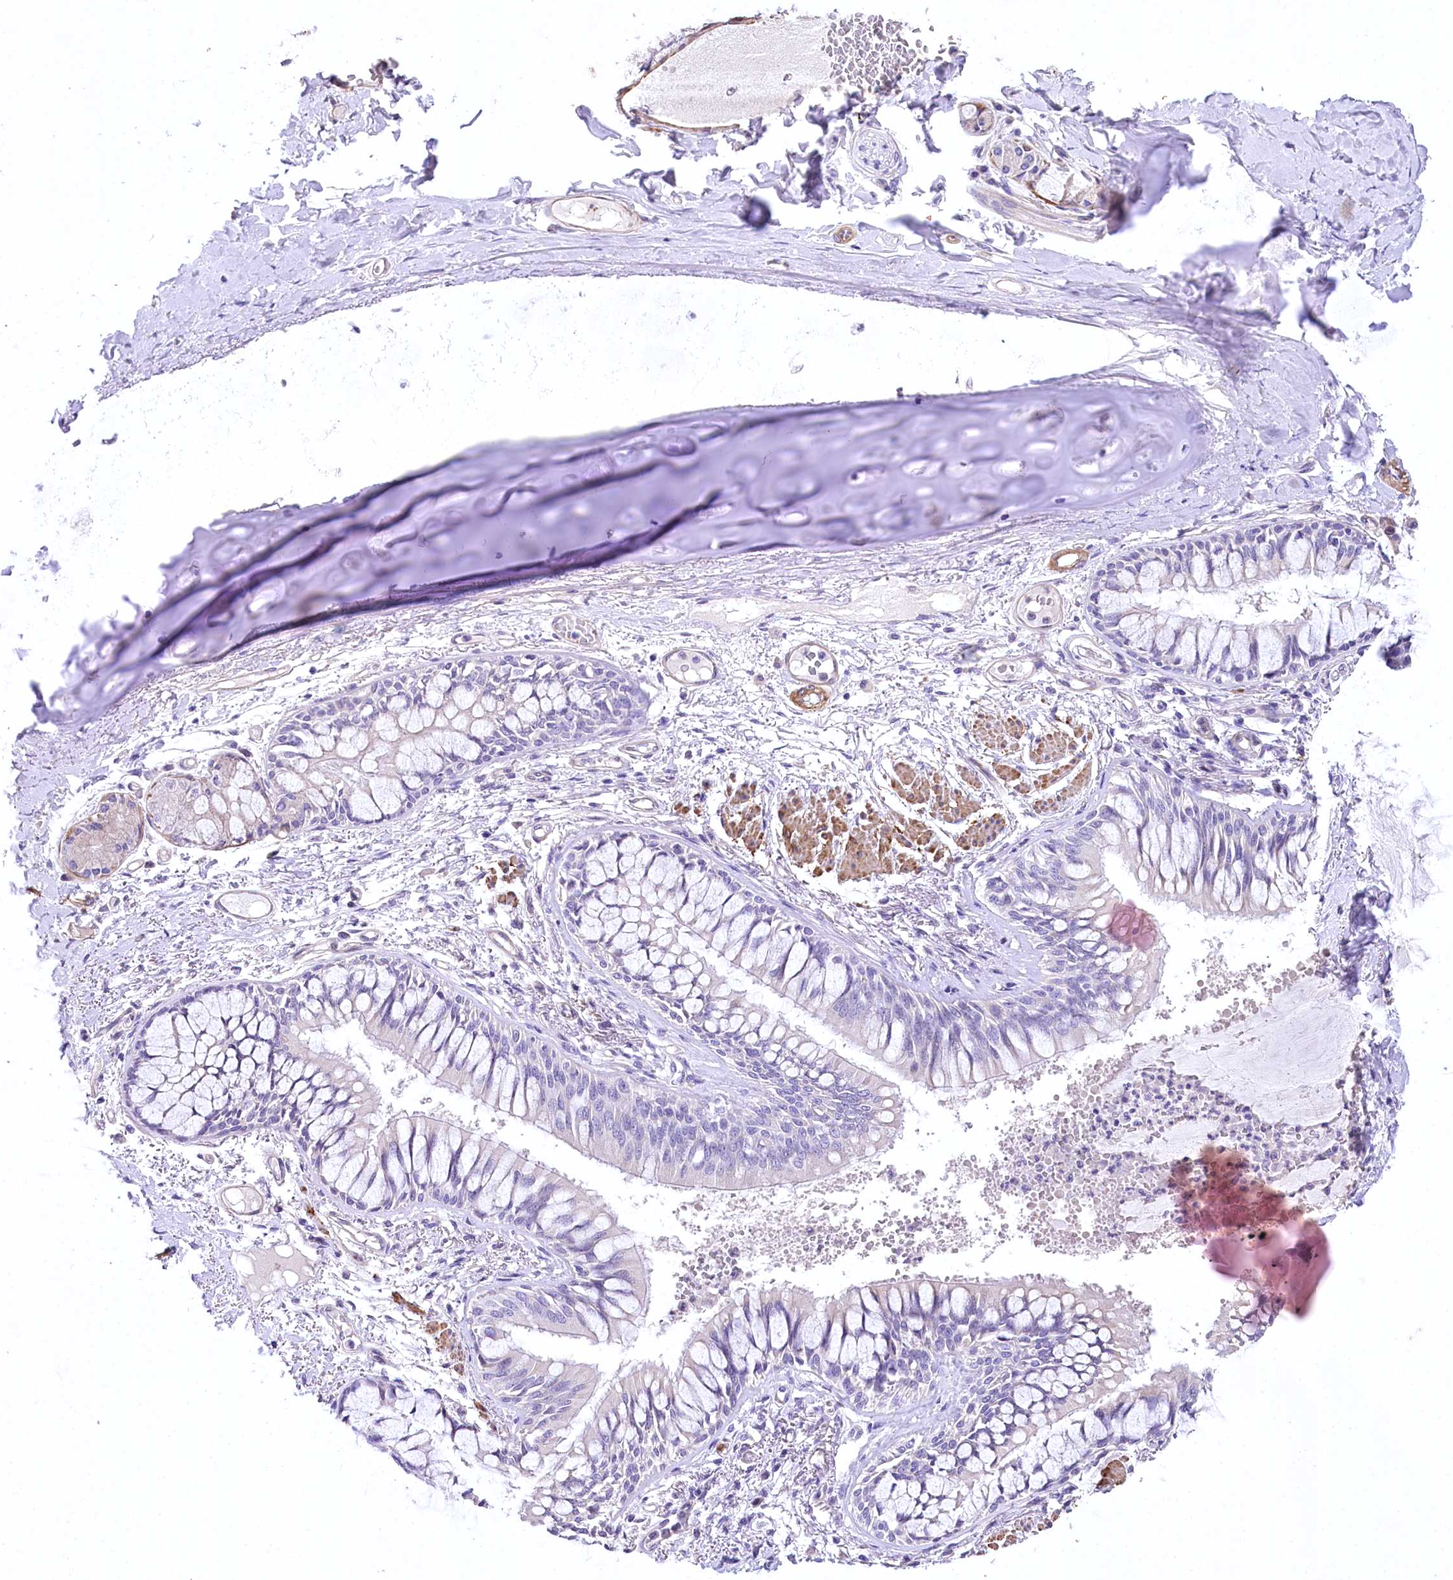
{"staining": {"intensity": "negative", "quantity": "none", "location": "none"}, "tissue": "adipose tissue", "cell_type": "Adipocytes", "image_type": "normal", "snomed": [{"axis": "morphology", "description": "Normal tissue, NOS"}, {"axis": "topography", "description": "Cartilage tissue"}, {"axis": "topography", "description": "Bronchus"}, {"axis": "topography", "description": "Lung"}, {"axis": "topography", "description": "Peripheral nerve tissue"}], "caption": "Immunohistochemistry photomicrograph of unremarkable adipose tissue: human adipose tissue stained with DAB exhibits no significant protein positivity in adipocytes. (Brightfield microscopy of DAB IHC at high magnification).", "gene": "RDH16", "patient": {"sex": "female", "age": 49}}